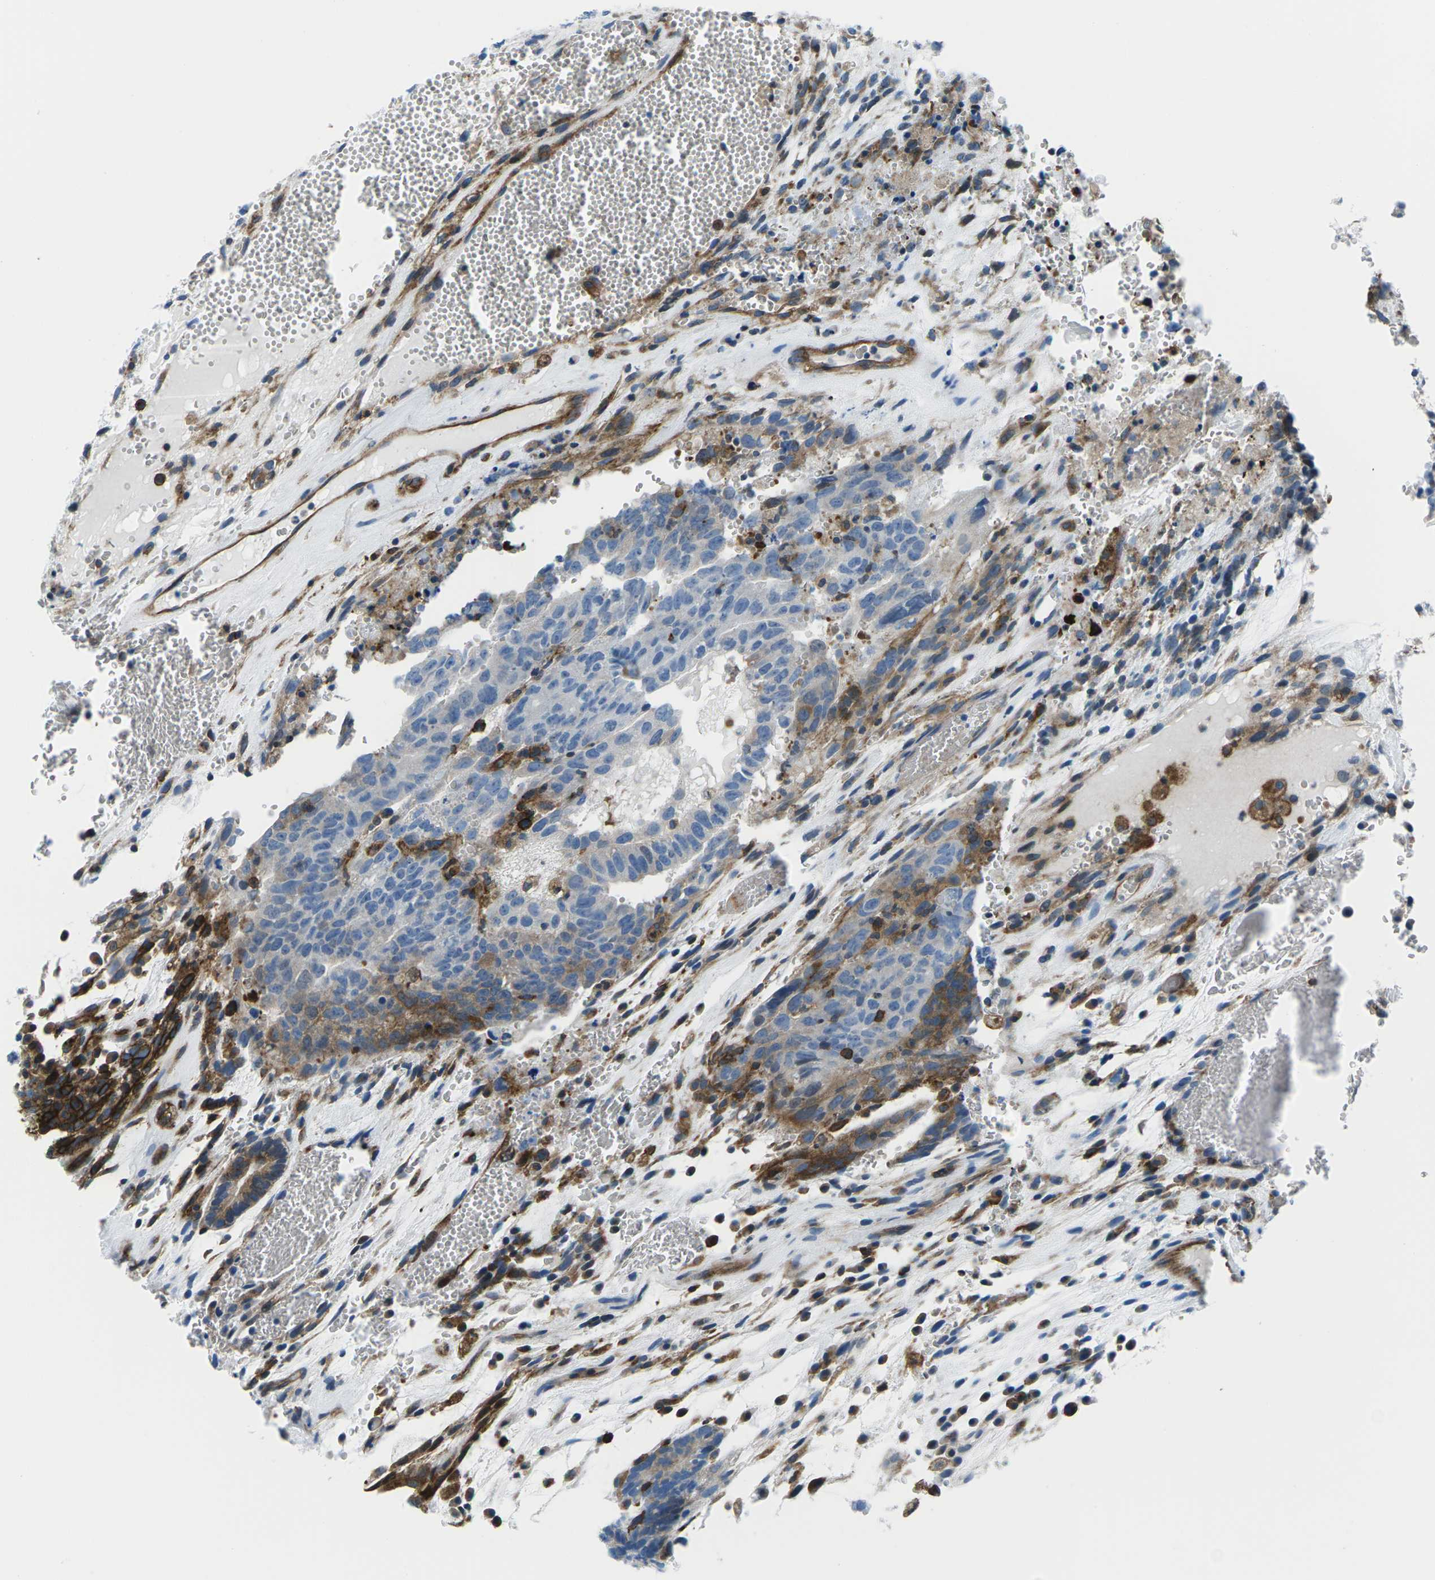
{"staining": {"intensity": "weak", "quantity": "<25%", "location": "cytoplasmic/membranous"}, "tissue": "testis cancer", "cell_type": "Tumor cells", "image_type": "cancer", "snomed": [{"axis": "morphology", "description": "Seminoma, NOS"}, {"axis": "morphology", "description": "Carcinoma, Embryonal, NOS"}, {"axis": "topography", "description": "Testis"}], "caption": "Immunohistochemistry (IHC) micrograph of neoplastic tissue: human embryonal carcinoma (testis) stained with DAB displays no significant protein expression in tumor cells. (DAB immunohistochemistry visualized using brightfield microscopy, high magnification).", "gene": "SOCS4", "patient": {"sex": "male", "age": 52}}